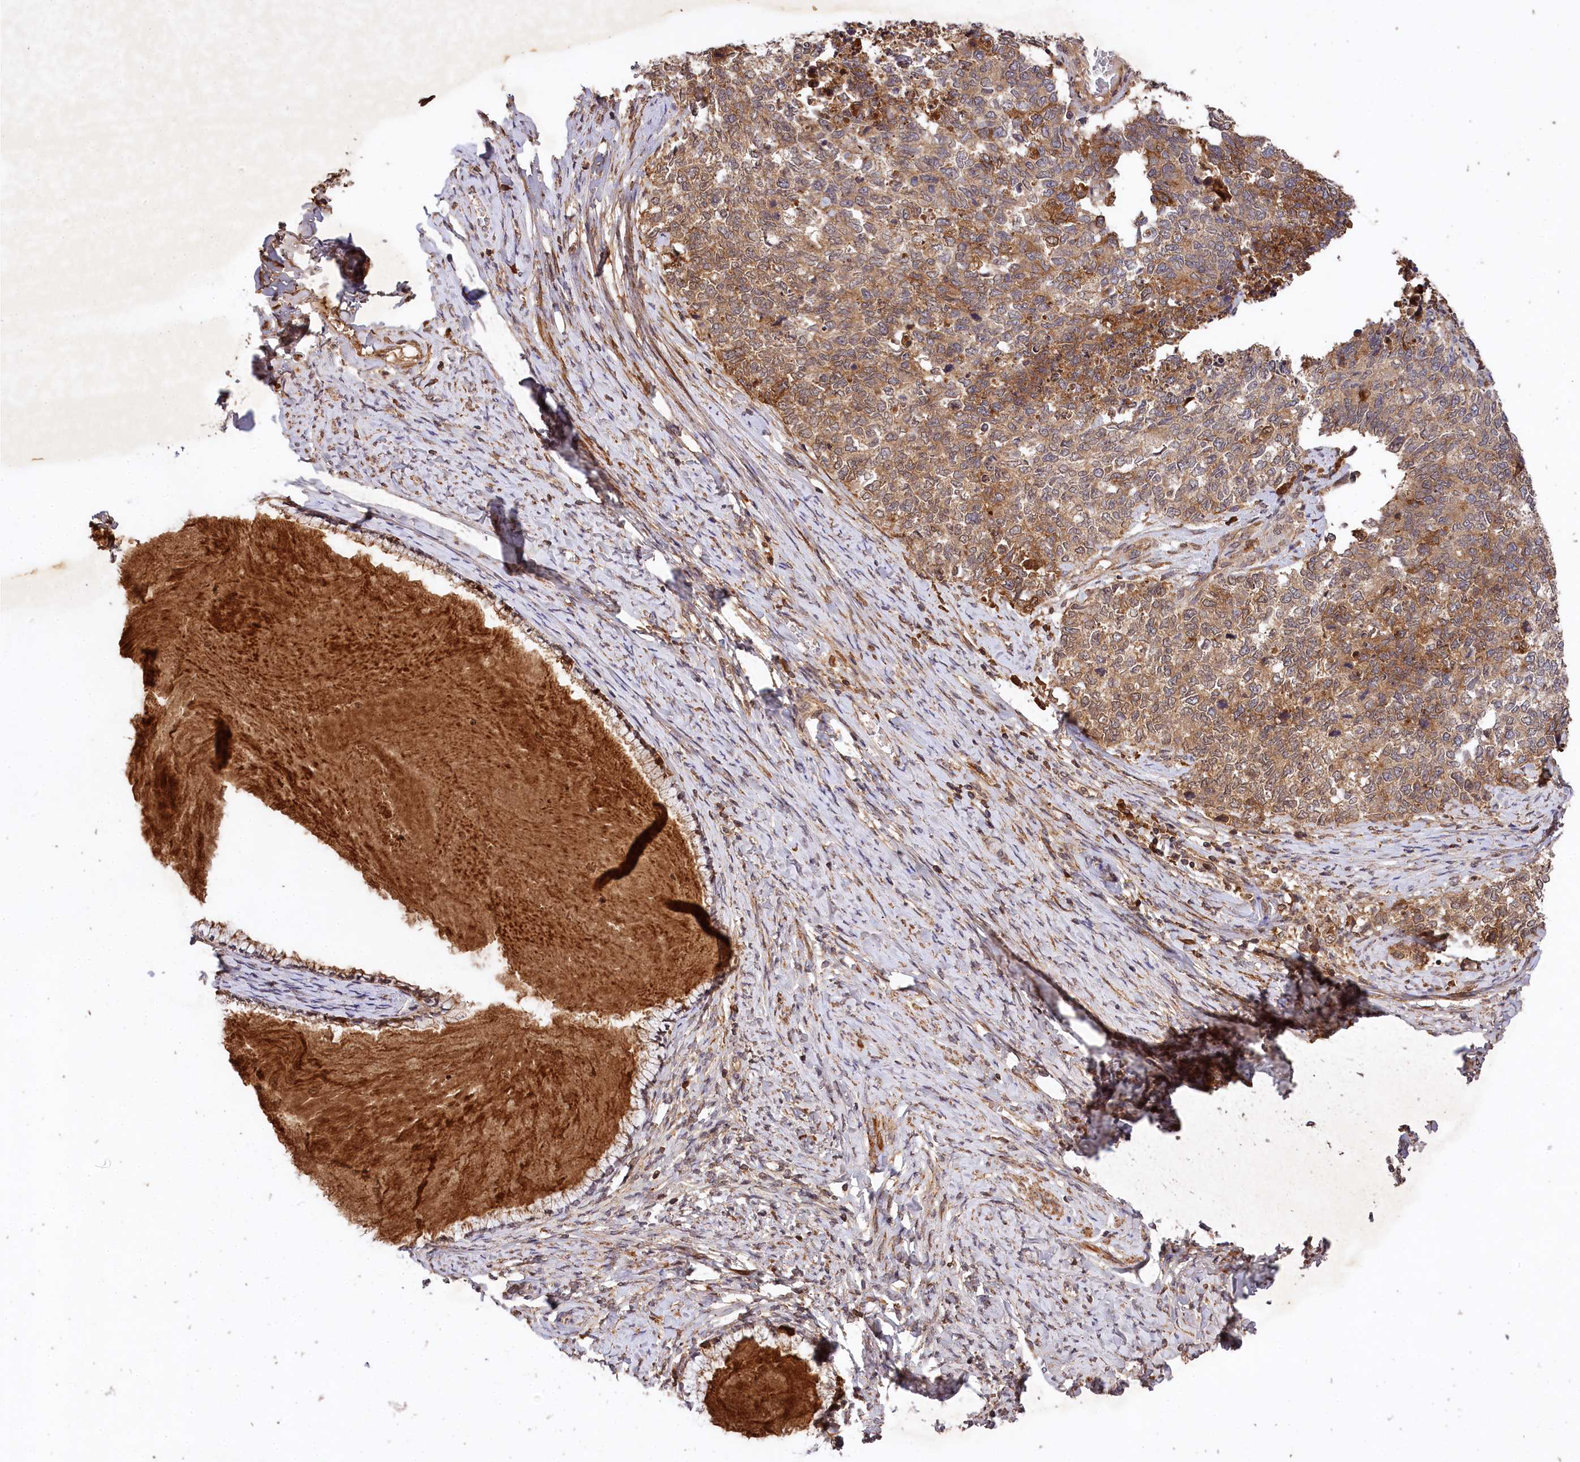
{"staining": {"intensity": "moderate", "quantity": "25%-75%", "location": "cytoplasmic/membranous"}, "tissue": "cervical cancer", "cell_type": "Tumor cells", "image_type": "cancer", "snomed": [{"axis": "morphology", "description": "Squamous cell carcinoma, NOS"}, {"axis": "topography", "description": "Cervix"}], "caption": "Tumor cells show medium levels of moderate cytoplasmic/membranous staining in about 25%-75% of cells in cervical squamous cell carcinoma.", "gene": "MCF2L2", "patient": {"sex": "female", "age": 63}}